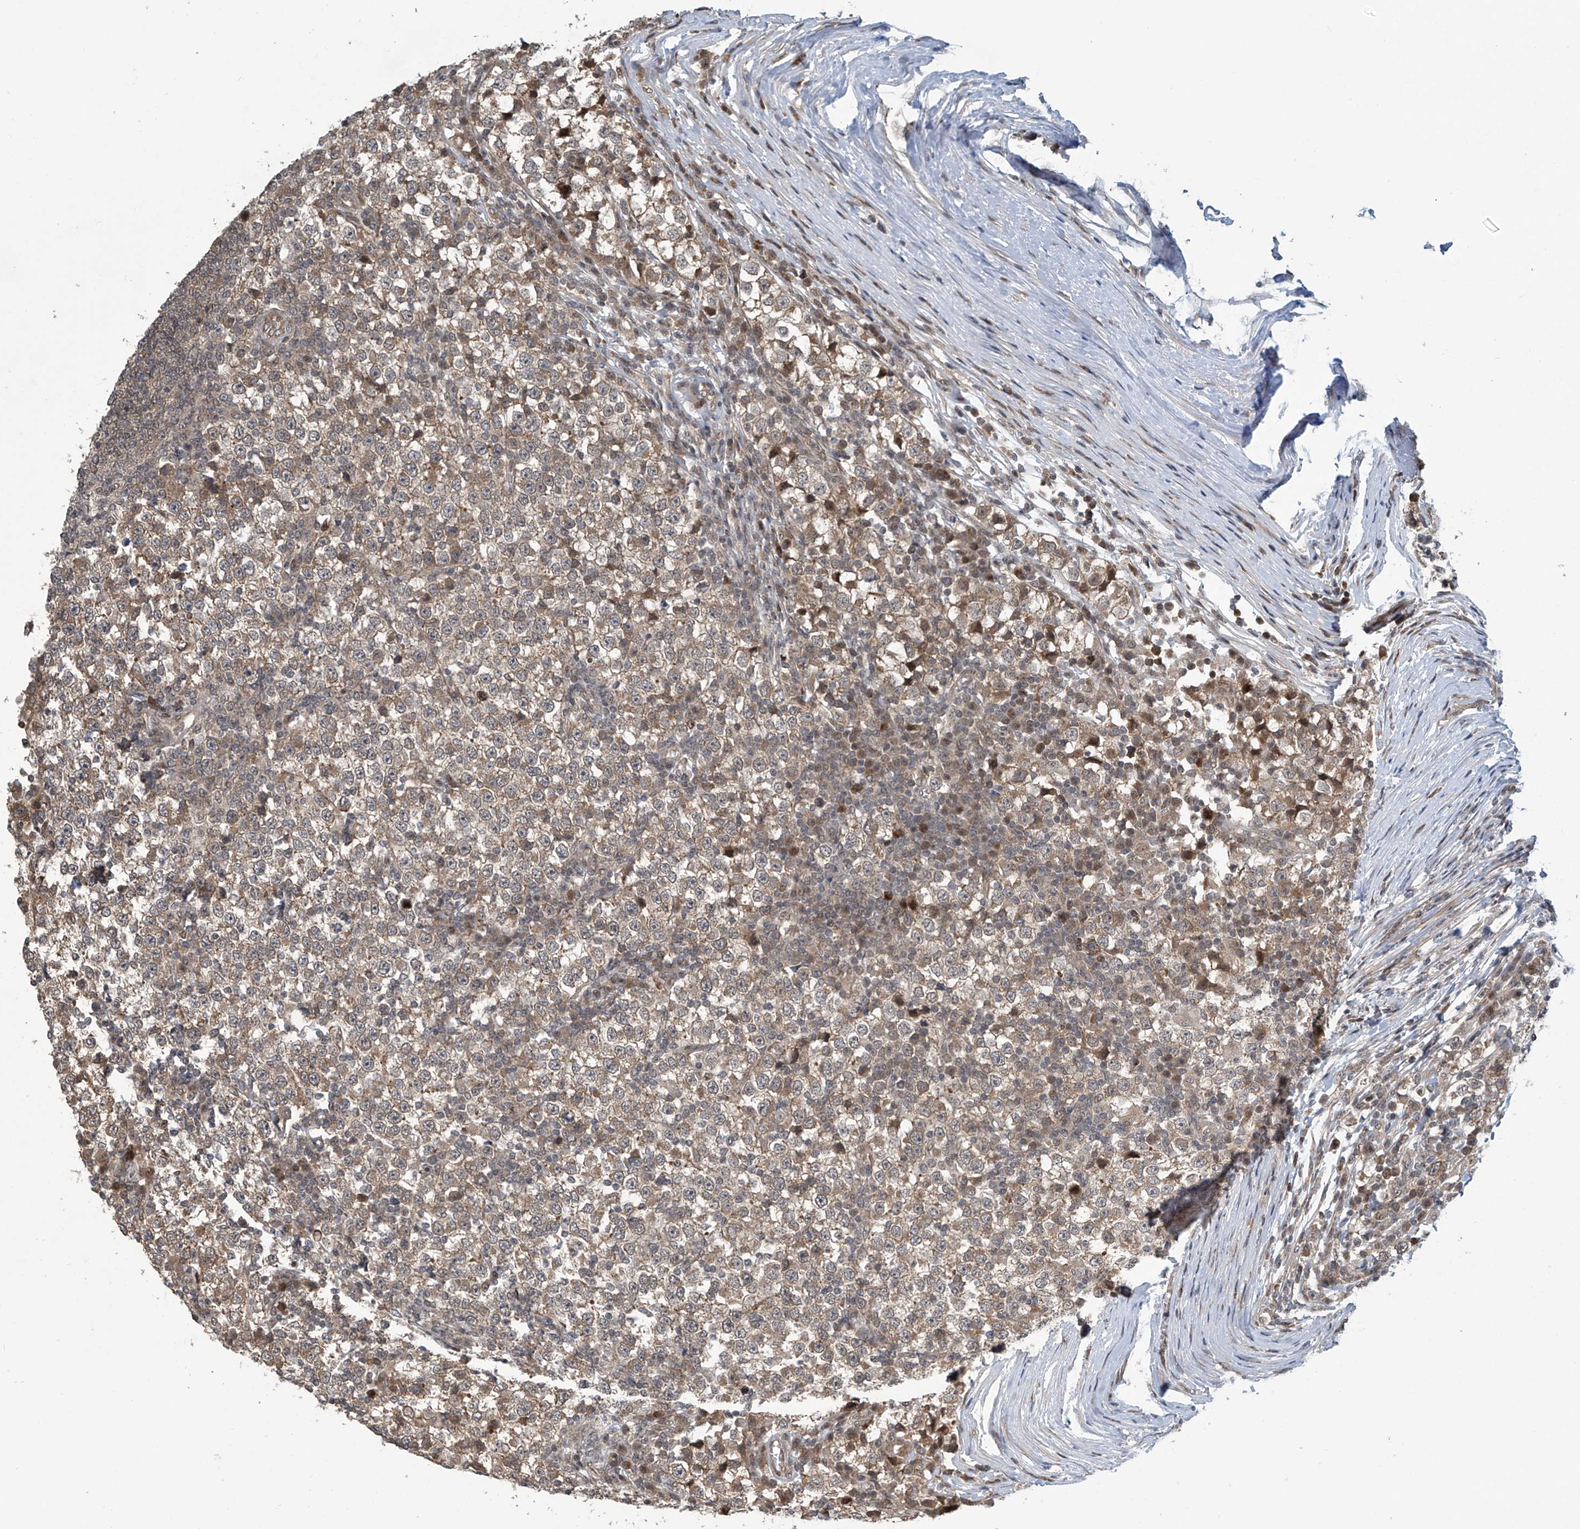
{"staining": {"intensity": "weak", "quantity": "25%-75%", "location": "cytoplasmic/membranous"}, "tissue": "testis cancer", "cell_type": "Tumor cells", "image_type": "cancer", "snomed": [{"axis": "morphology", "description": "Seminoma, NOS"}, {"axis": "topography", "description": "Testis"}], "caption": "The micrograph demonstrates a brown stain indicating the presence of a protein in the cytoplasmic/membranous of tumor cells in testis cancer (seminoma).", "gene": "ABHD13", "patient": {"sex": "male", "age": 65}}